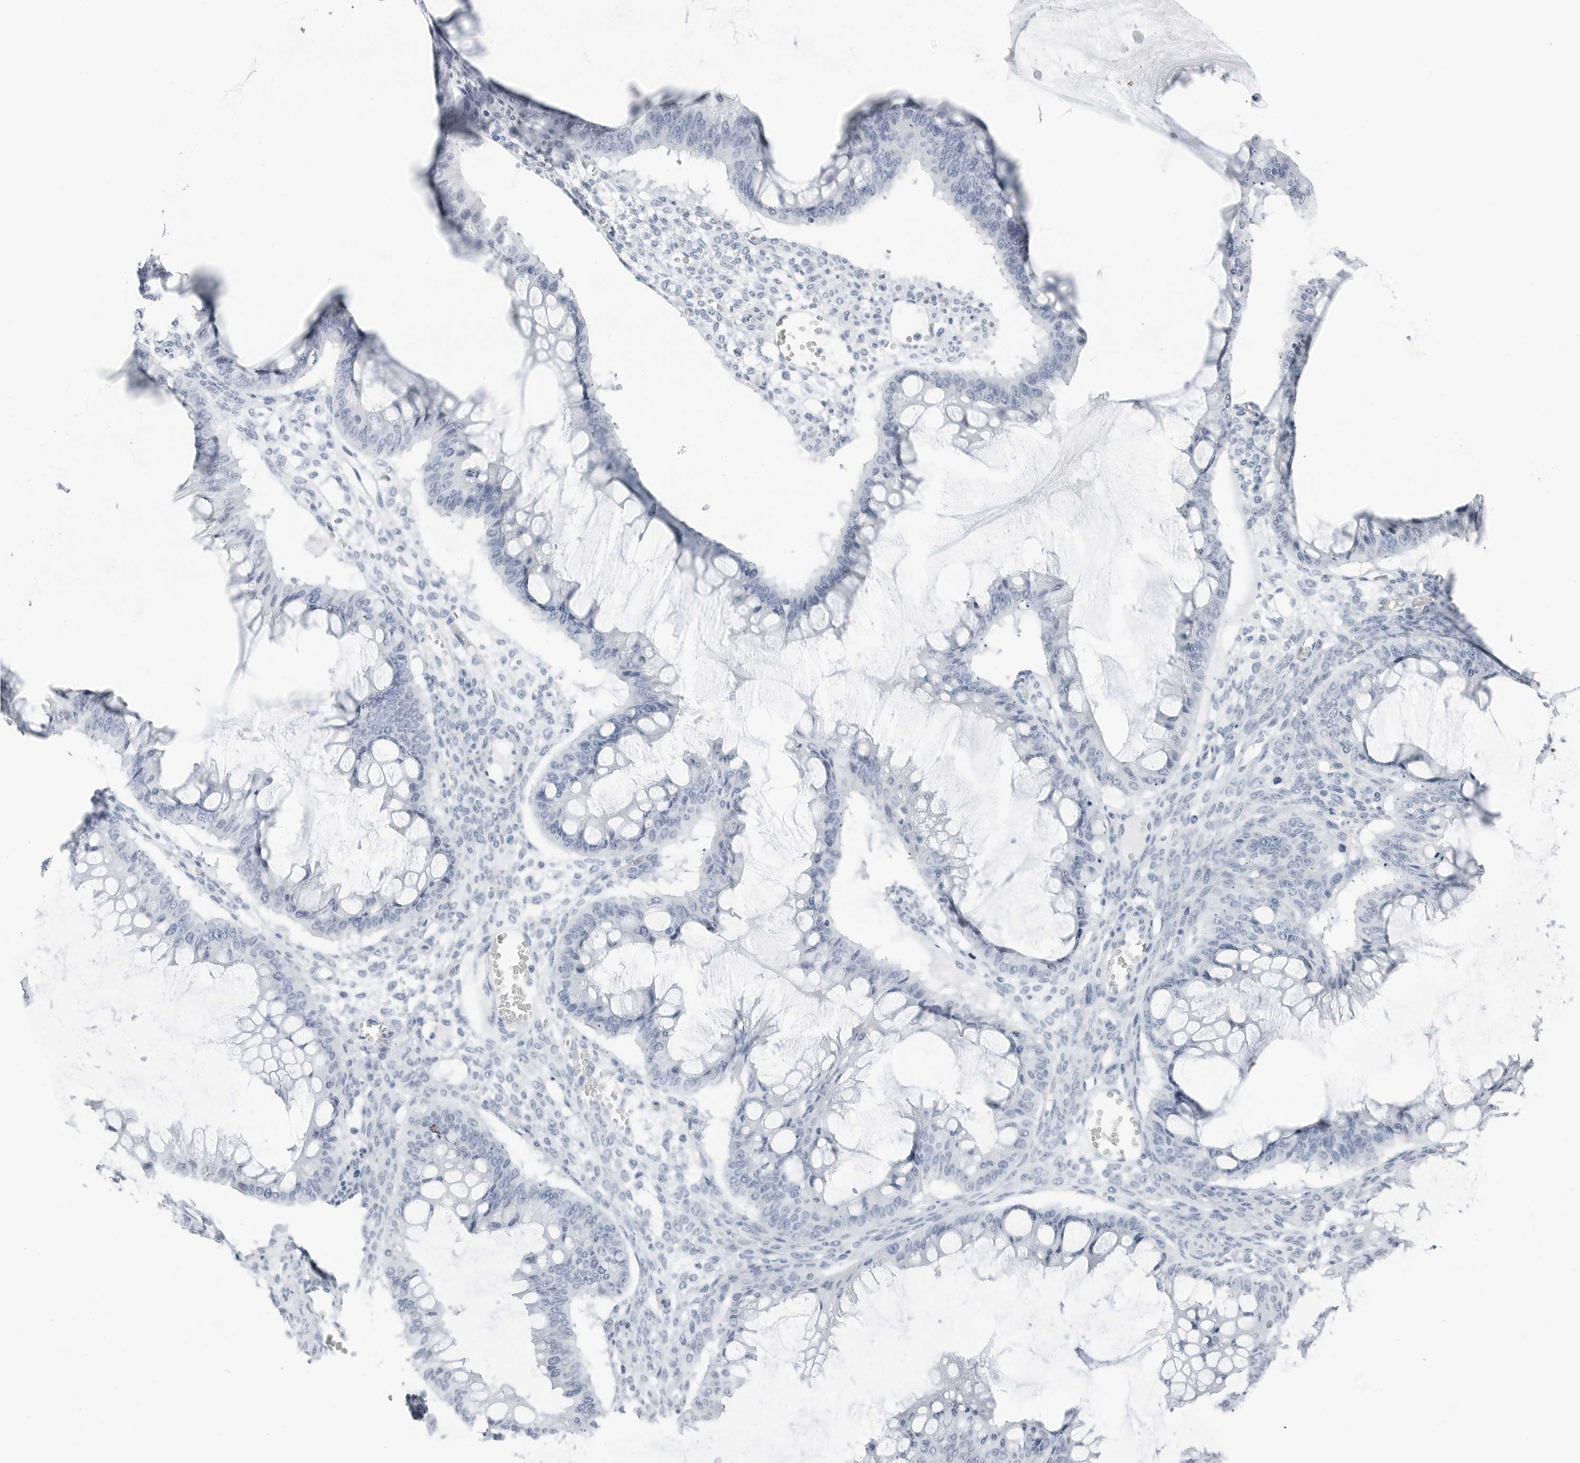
{"staining": {"intensity": "negative", "quantity": "none", "location": "none"}, "tissue": "ovarian cancer", "cell_type": "Tumor cells", "image_type": "cancer", "snomed": [{"axis": "morphology", "description": "Cystadenocarcinoma, mucinous, NOS"}, {"axis": "topography", "description": "Ovary"}], "caption": "Micrograph shows no significant protein expression in tumor cells of ovarian cancer.", "gene": "SLPI", "patient": {"sex": "female", "age": 73}}